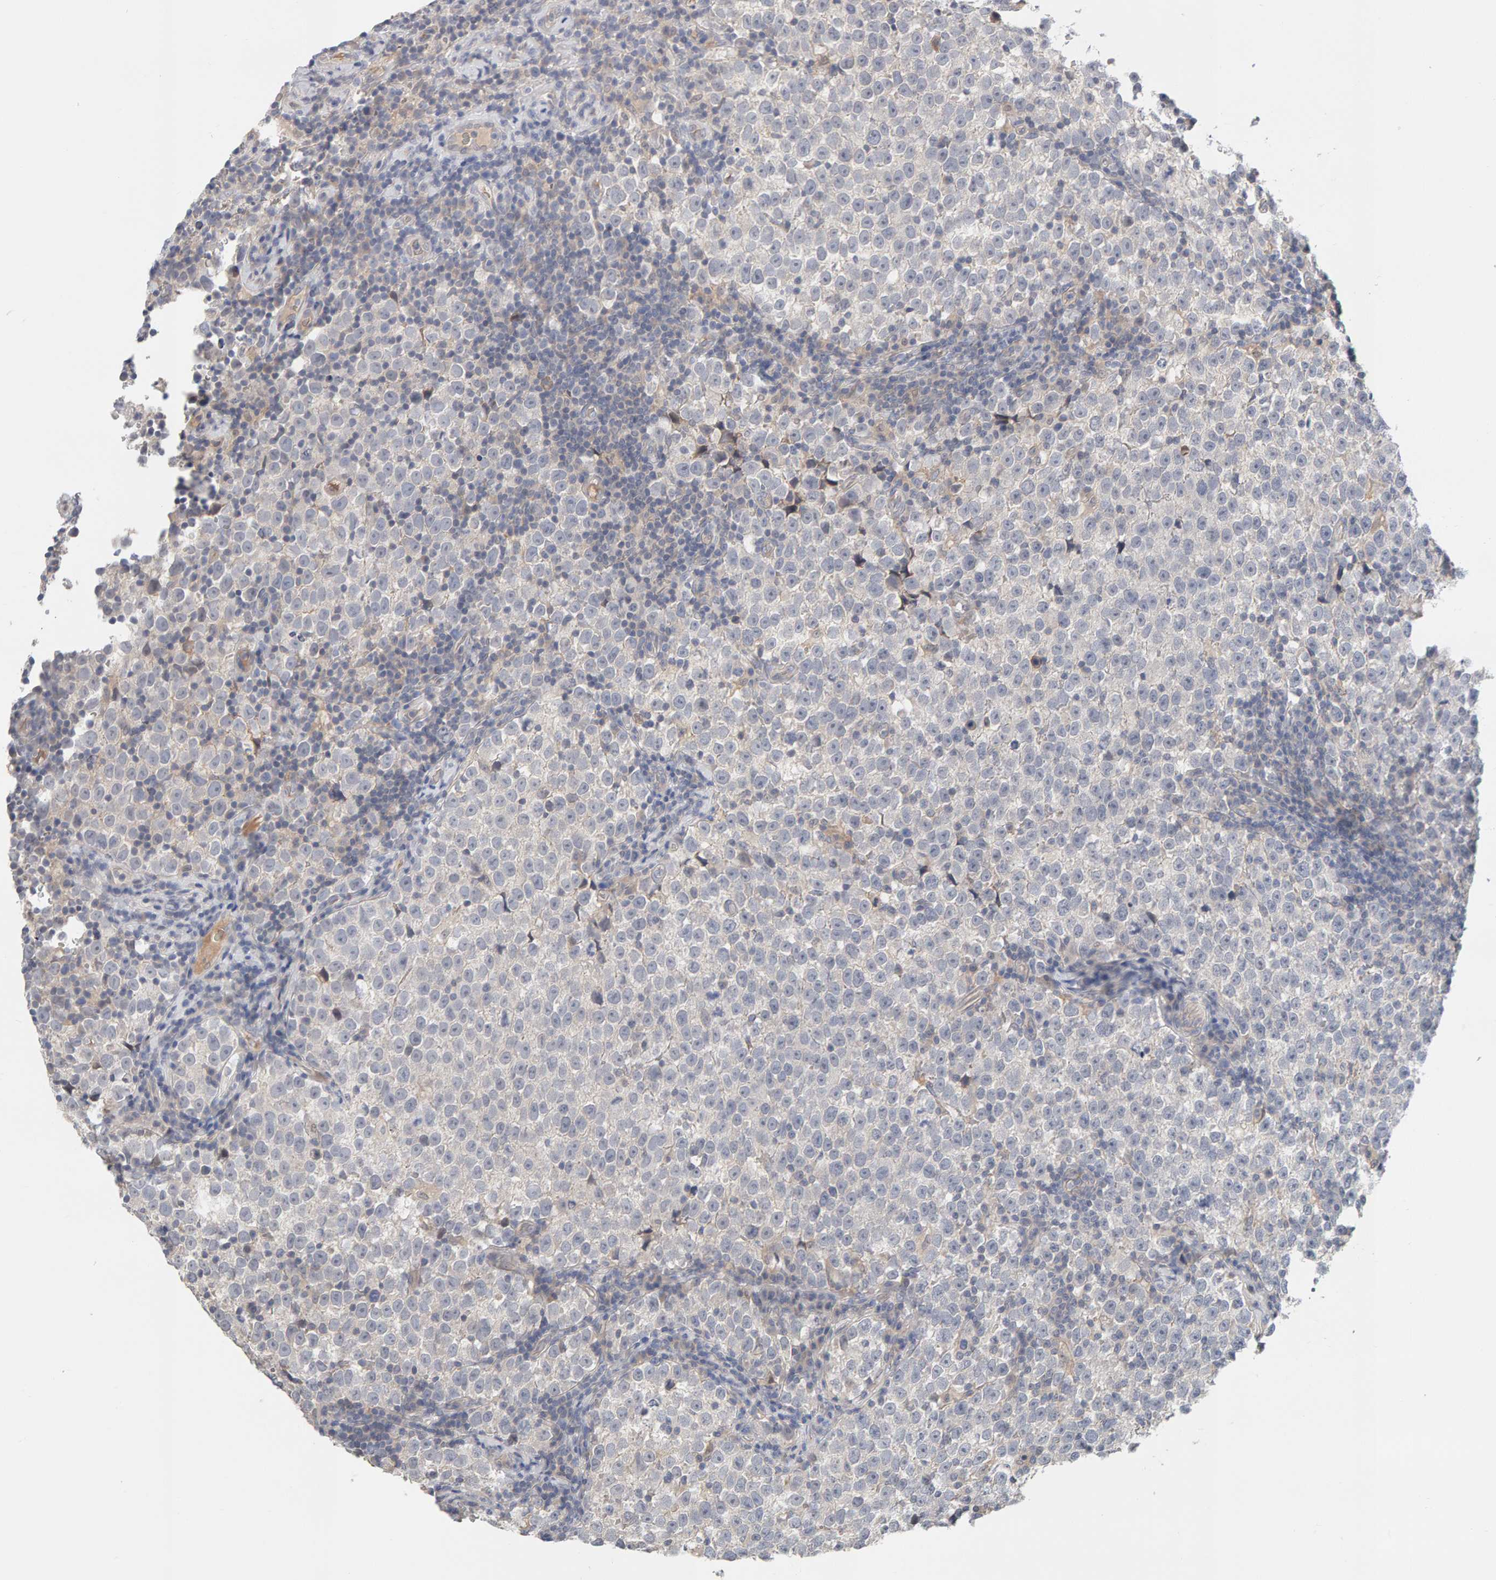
{"staining": {"intensity": "negative", "quantity": "none", "location": "none"}, "tissue": "testis cancer", "cell_type": "Tumor cells", "image_type": "cancer", "snomed": [{"axis": "morphology", "description": "Normal tissue, NOS"}, {"axis": "morphology", "description": "Seminoma, NOS"}, {"axis": "topography", "description": "Testis"}], "caption": "Tumor cells show no significant expression in seminoma (testis). (DAB (3,3'-diaminobenzidine) immunohistochemistry (IHC) with hematoxylin counter stain).", "gene": "GFUS", "patient": {"sex": "male", "age": 43}}